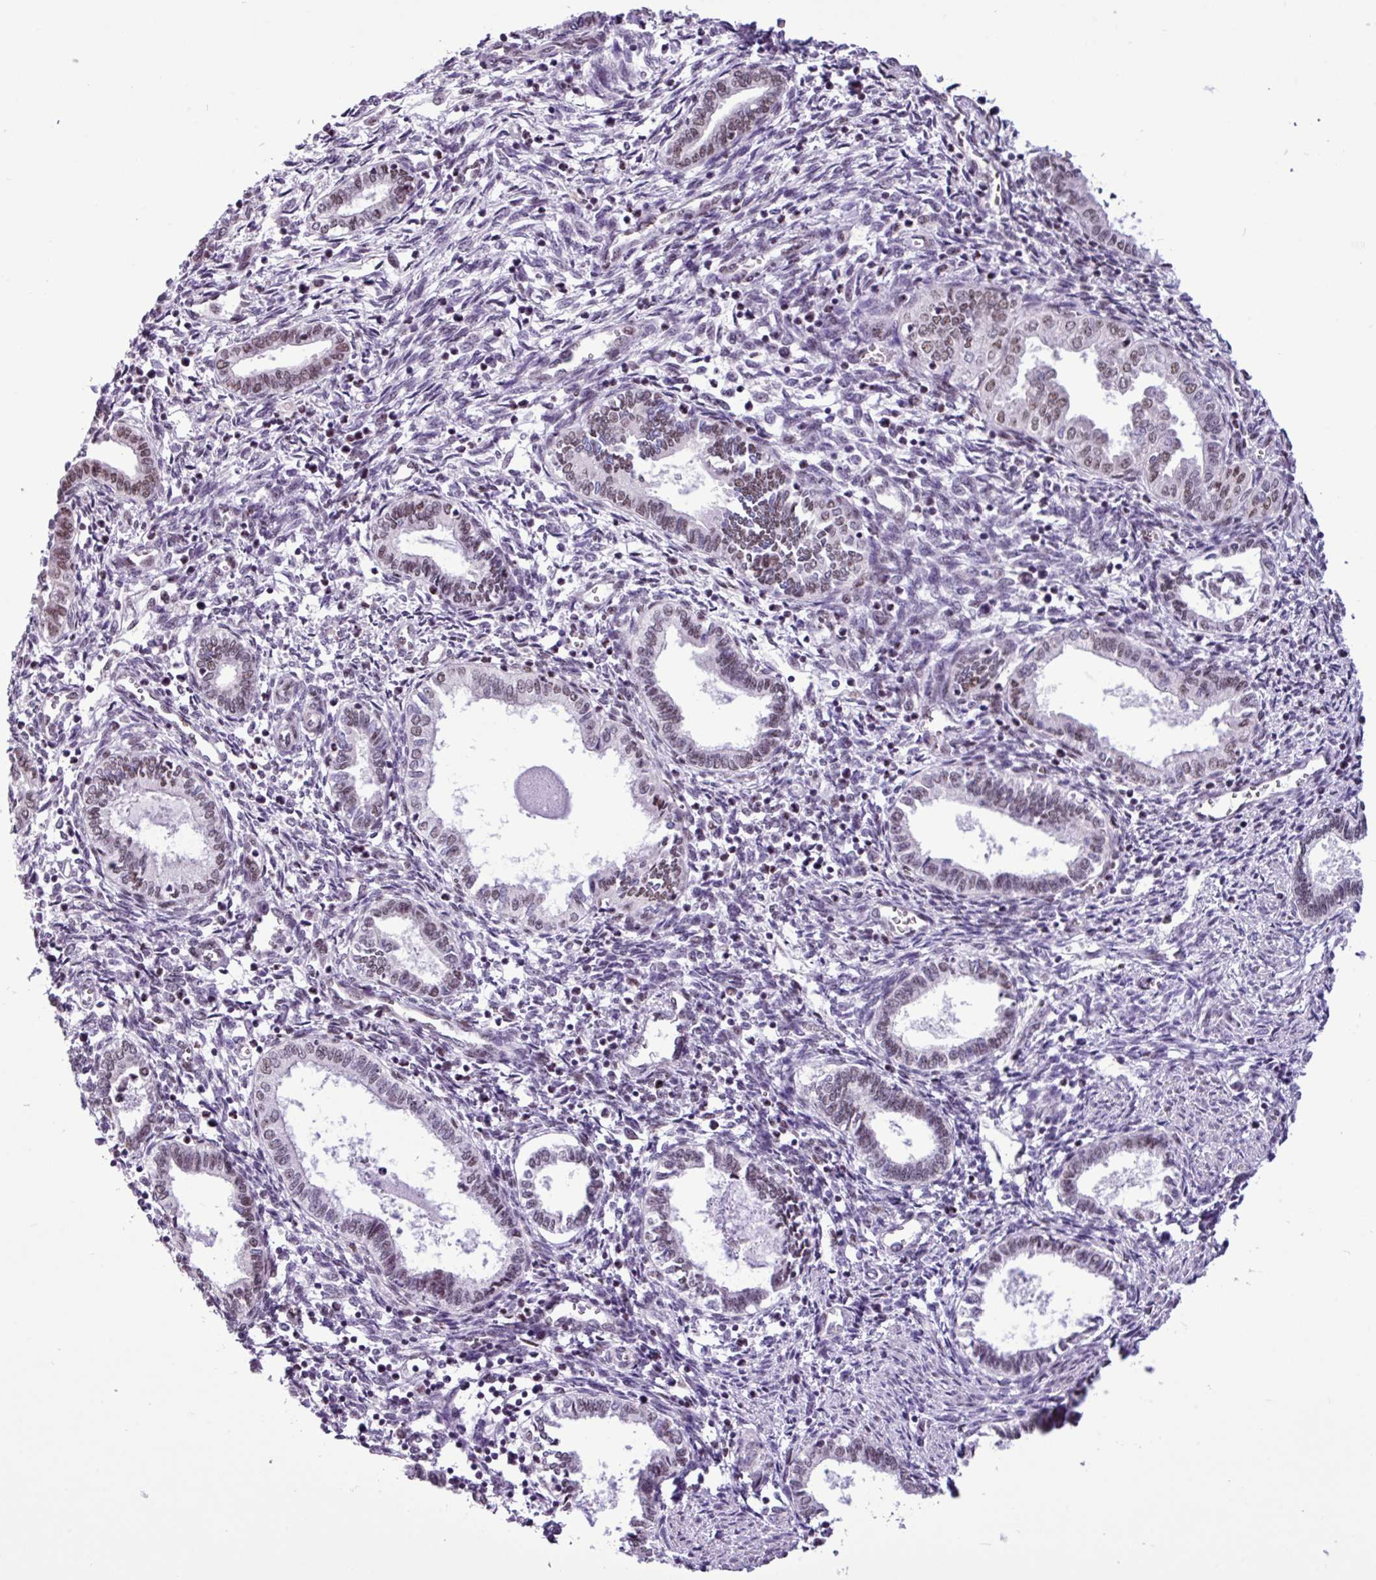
{"staining": {"intensity": "weak", "quantity": "<25%", "location": "nuclear"}, "tissue": "endometrium", "cell_type": "Cells in endometrial stroma", "image_type": "normal", "snomed": [{"axis": "morphology", "description": "Normal tissue, NOS"}, {"axis": "topography", "description": "Endometrium"}], "caption": "The immunohistochemistry image has no significant positivity in cells in endometrial stroma of endometrium. (Stains: DAB (3,3'-diaminobenzidine) IHC with hematoxylin counter stain, Microscopy: brightfield microscopy at high magnification).", "gene": "UTP18", "patient": {"sex": "female", "age": 37}}